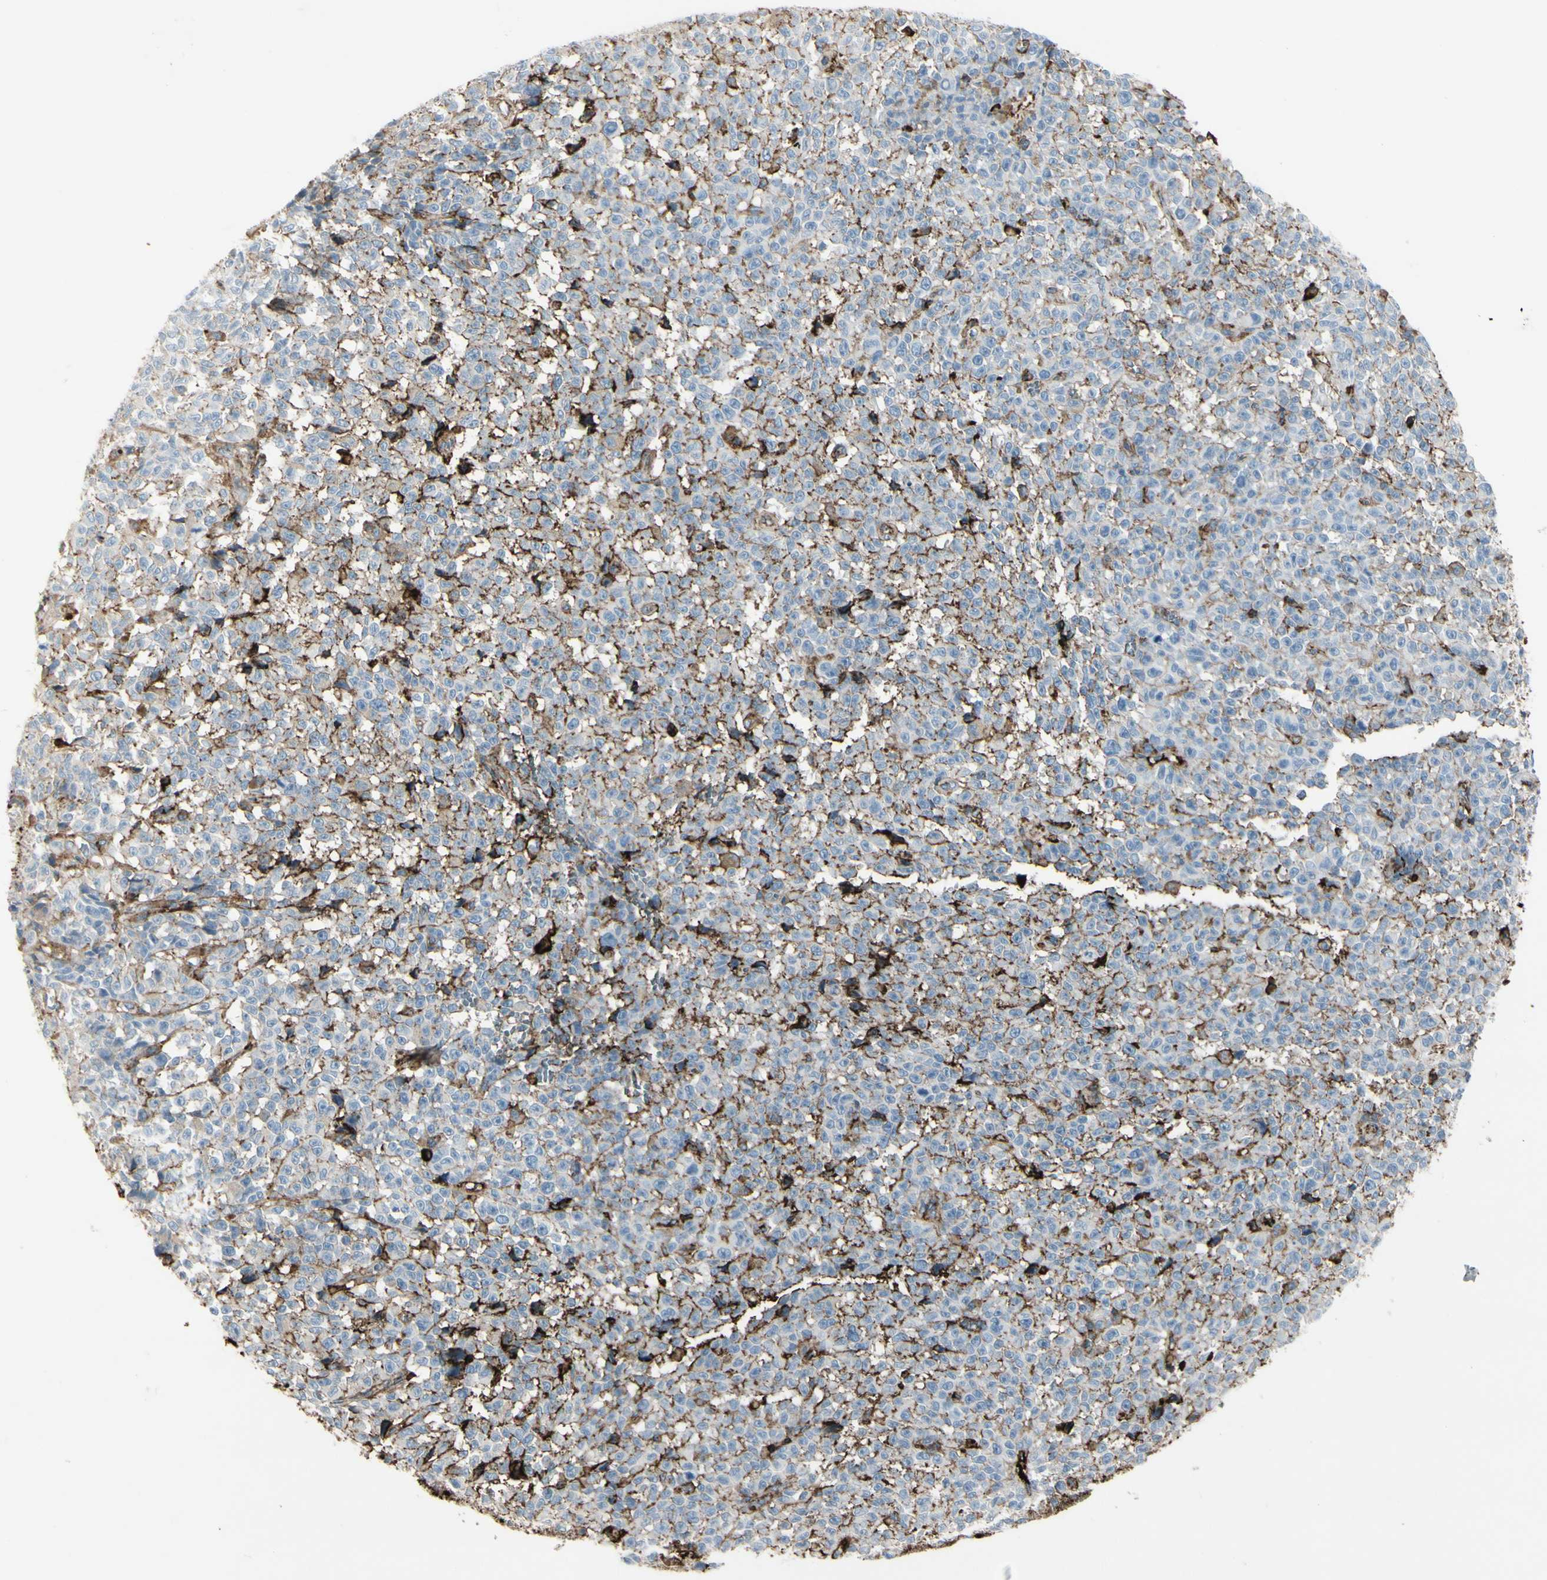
{"staining": {"intensity": "negative", "quantity": "none", "location": "none"}, "tissue": "melanoma", "cell_type": "Tumor cells", "image_type": "cancer", "snomed": [{"axis": "morphology", "description": "Malignant melanoma, NOS"}, {"axis": "topography", "description": "Skin"}], "caption": "This is an immunohistochemistry (IHC) photomicrograph of human melanoma. There is no staining in tumor cells.", "gene": "IGHG1", "patient": {"sex": "female", "age": 82}}